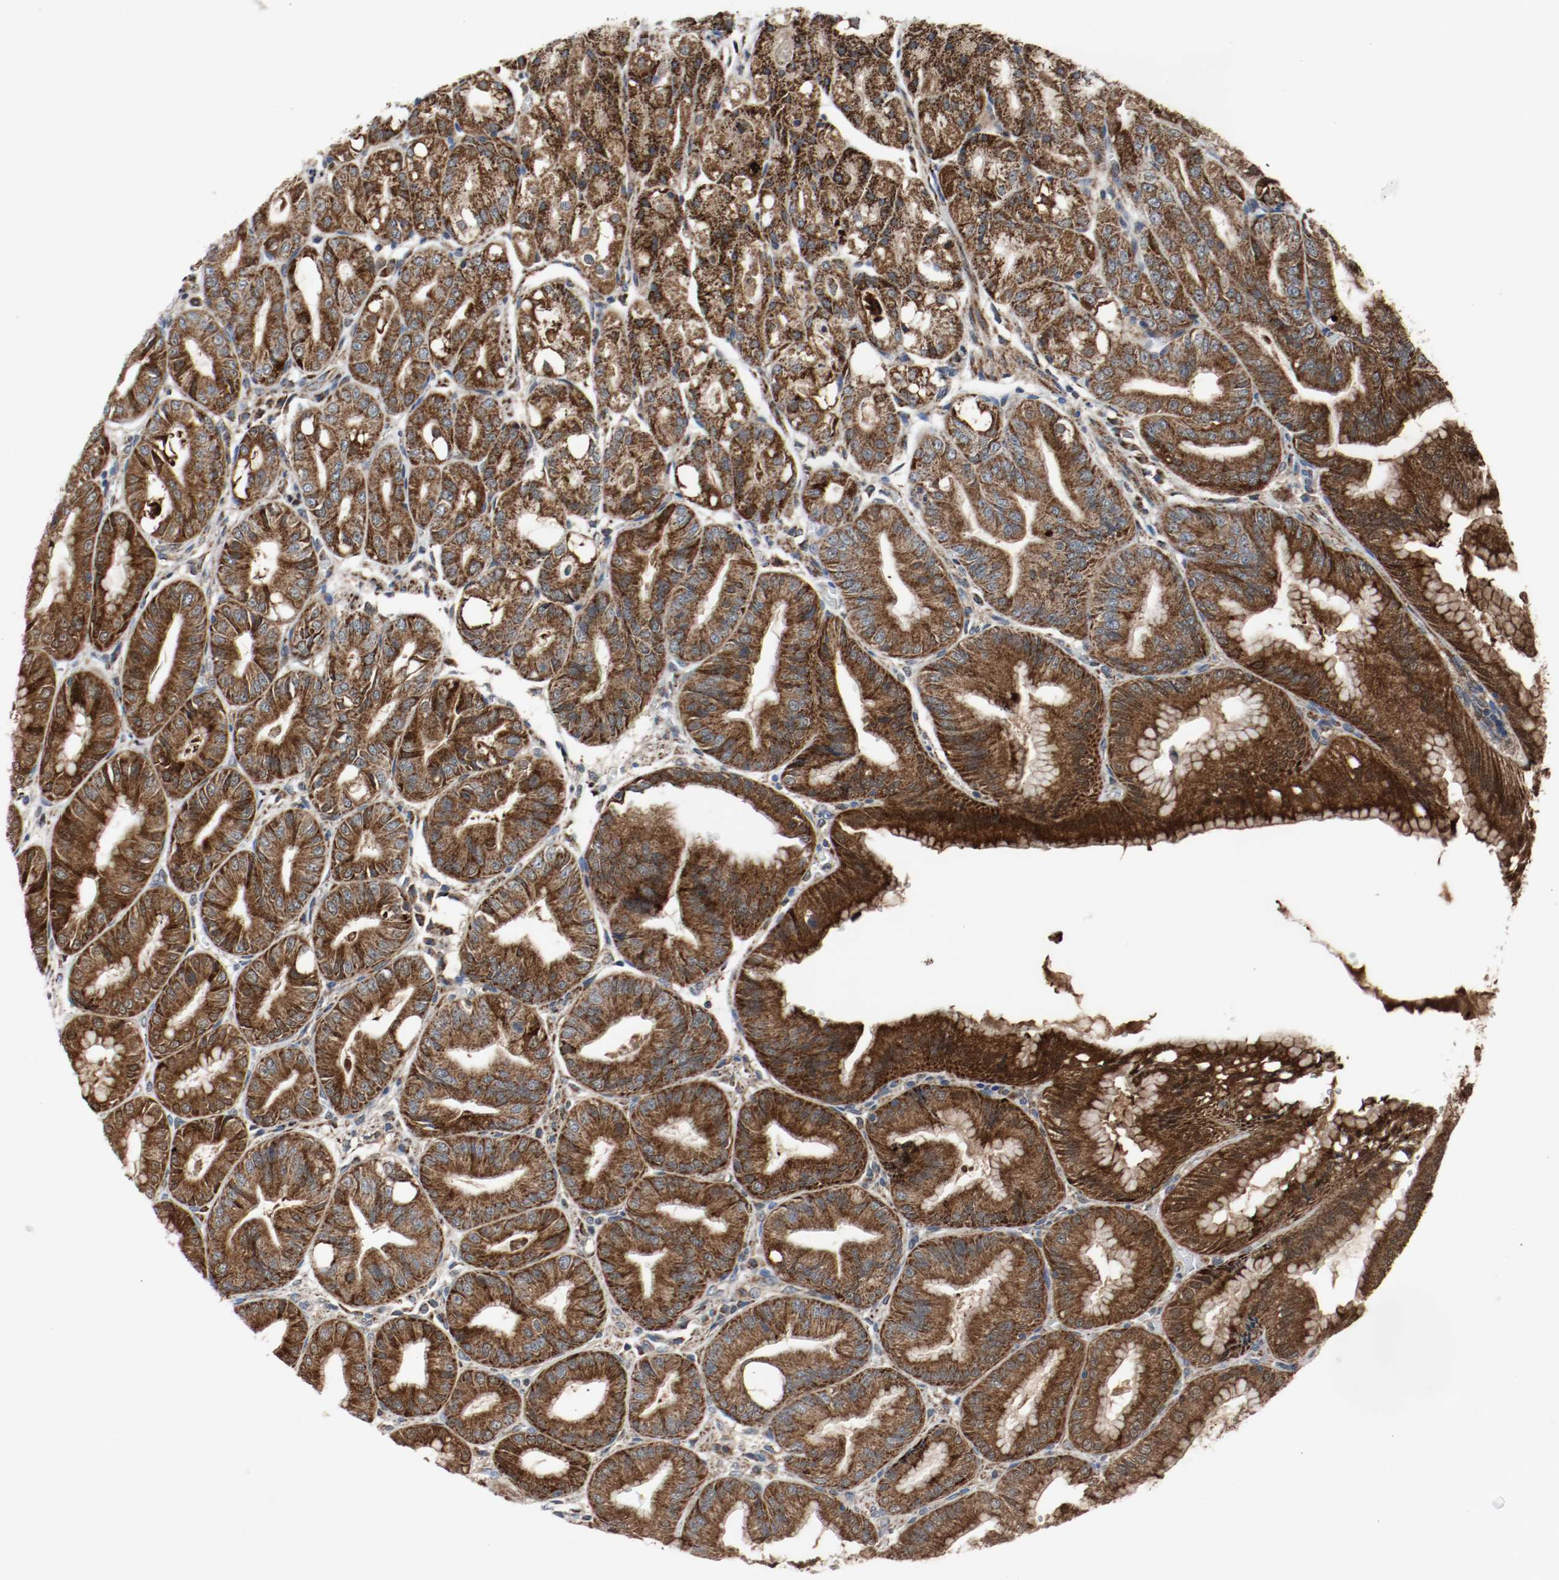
{"staining": {"intensity": "strong", "quantity": ">75%", "location": "cytoplasmic/membranous"}, "tissue": "stomach", "cell_type": "Glandular cells", "image_type": "normal", "snomed": [{"axis": "morphology", "description": "Normal tissue, NOS"}, {"axis": "topography", "description": "Stomach, lower"}], "caption": "A brown stain shows strong cytoplasmic/membranous positivity of a protein in glandular cells of normal human stomach.", "gene": "TXNRD1", "patient": {"sex": "male", "age": 71}}